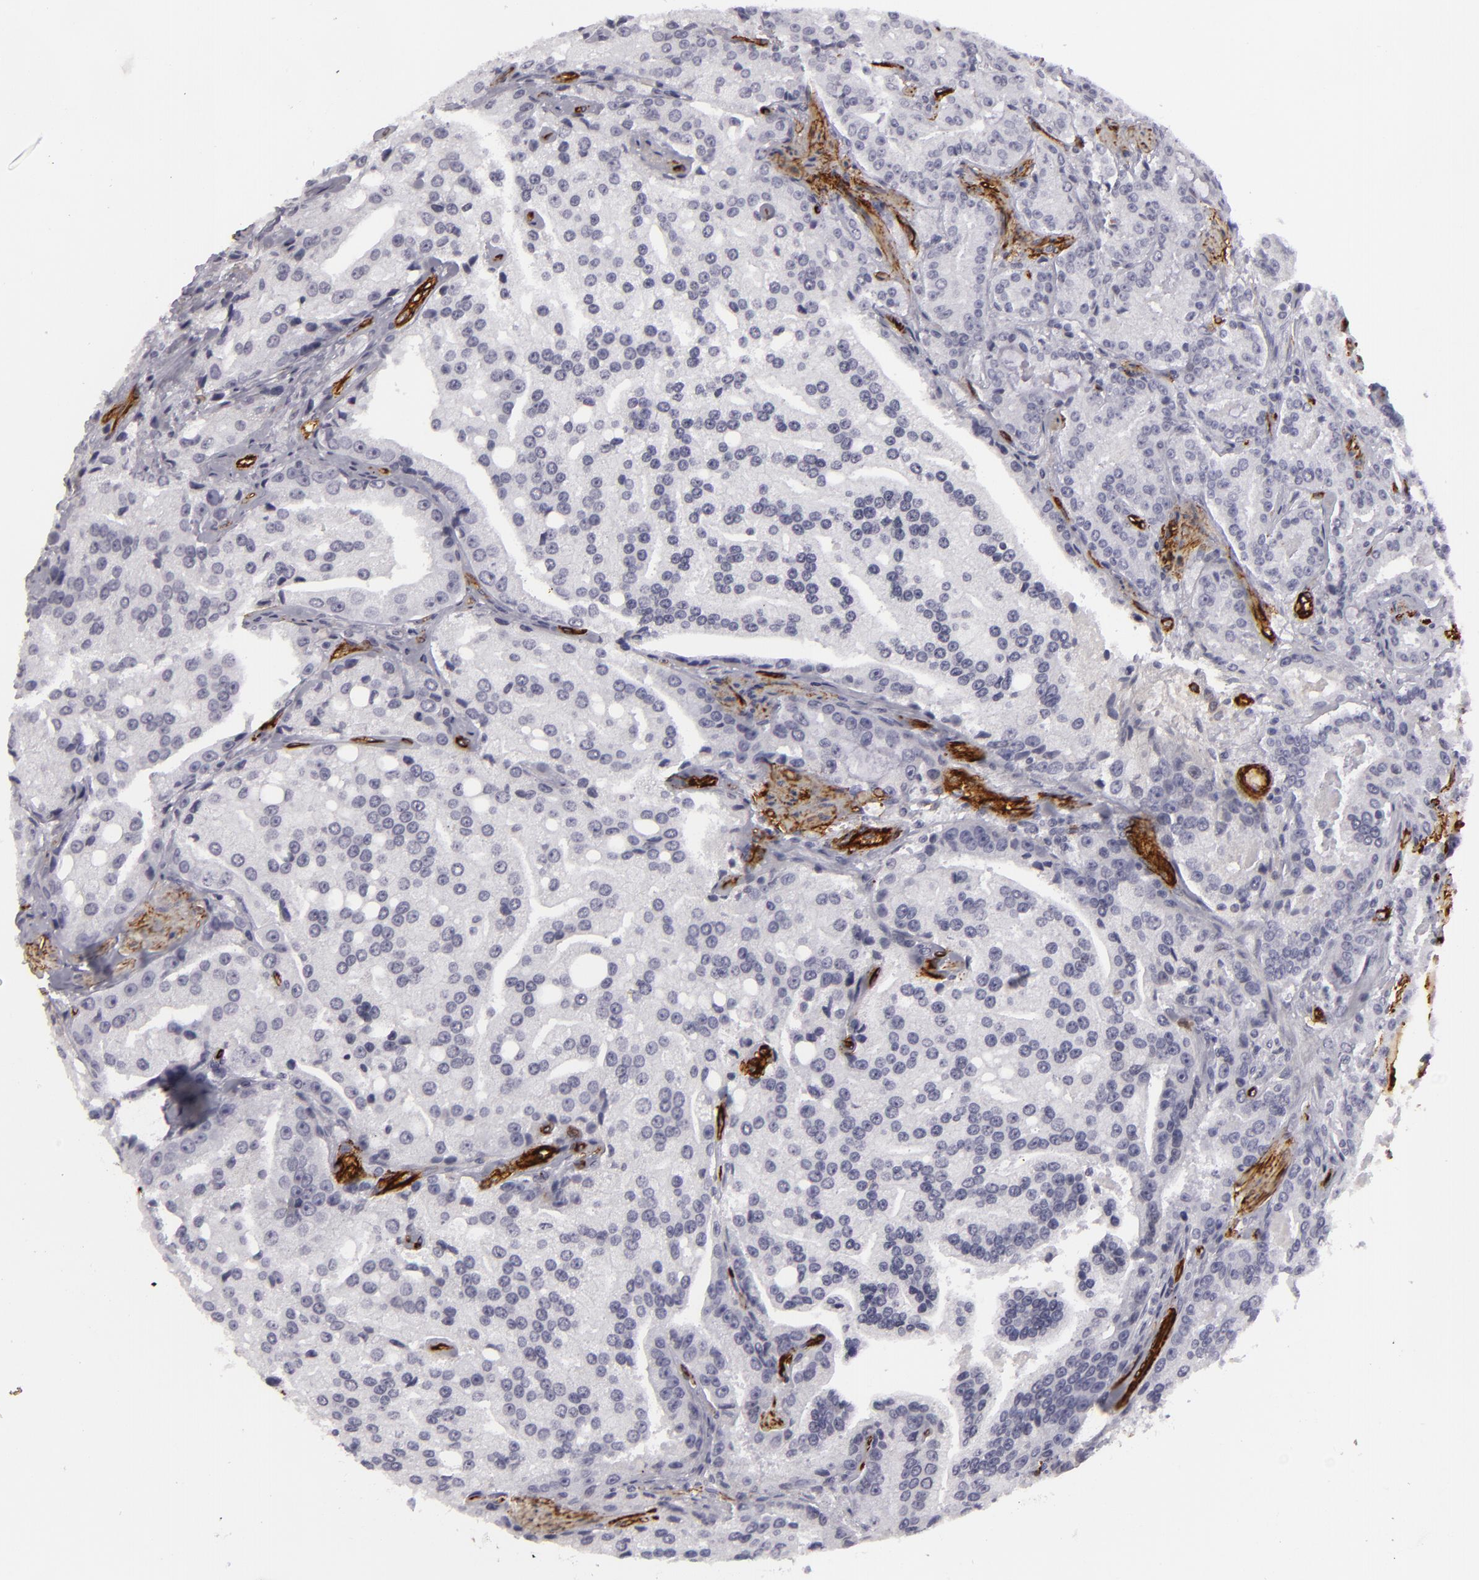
{"staining": {"intensity": "negative", "quantity": "none", "location": "none"}, "tissue": "prostate cancer", "cell_type": "Tumor cells", "image_type": "cancer", "snomed": [{"axis": "morphology", "description": "Adenocarcinoma, Medium grade"}, {"axis": "topography", "description": "Prostate"}], "caption": "A histopathology image of human prostate cancer is negative for staining in tumor cells.", "gene": "MCAM", "patient": {"sex": "male", "age": 72}}